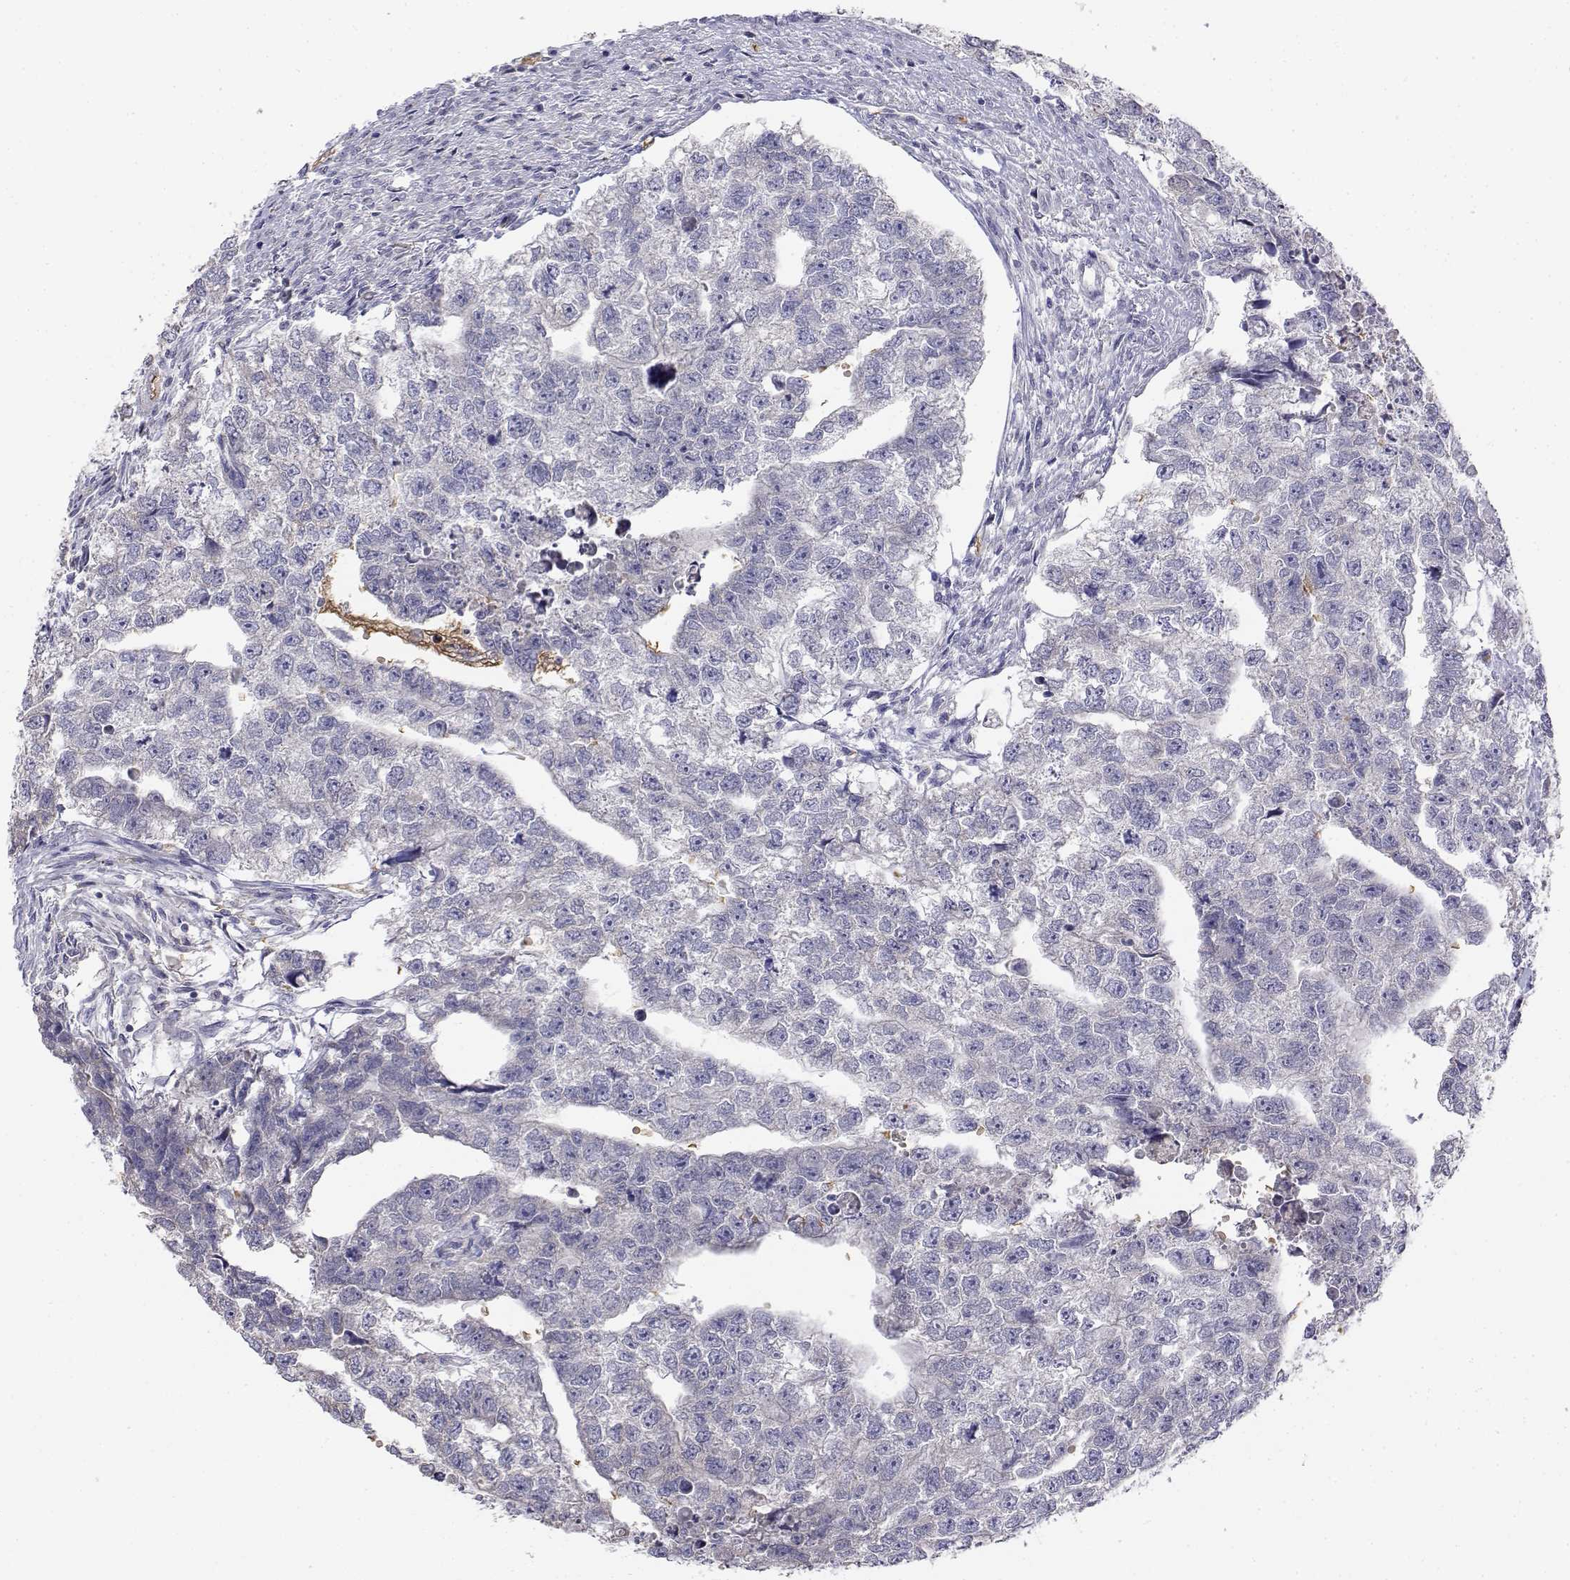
{"staining": {"intensity": "negative", "quantity": "none", "location": "none"}, "tissue": "testis cancer", "cell_type": "Tumor cells", "image_type": "cancer", "snomed": [{"axis": "morphology", "description": "Carcinoma, Embryonal, NOS"}, {"axis": "morphology", "description": "Teratoma, malignant, NOS"}, {"axis": "topography", "description": "Testis"}], "caption": "Protein analysis of embryonal carcinoma (testis) reveals no significant positivity in tumor cells.", "gene": "CADM1", "patient": {"sex": "male", "age": 44}}